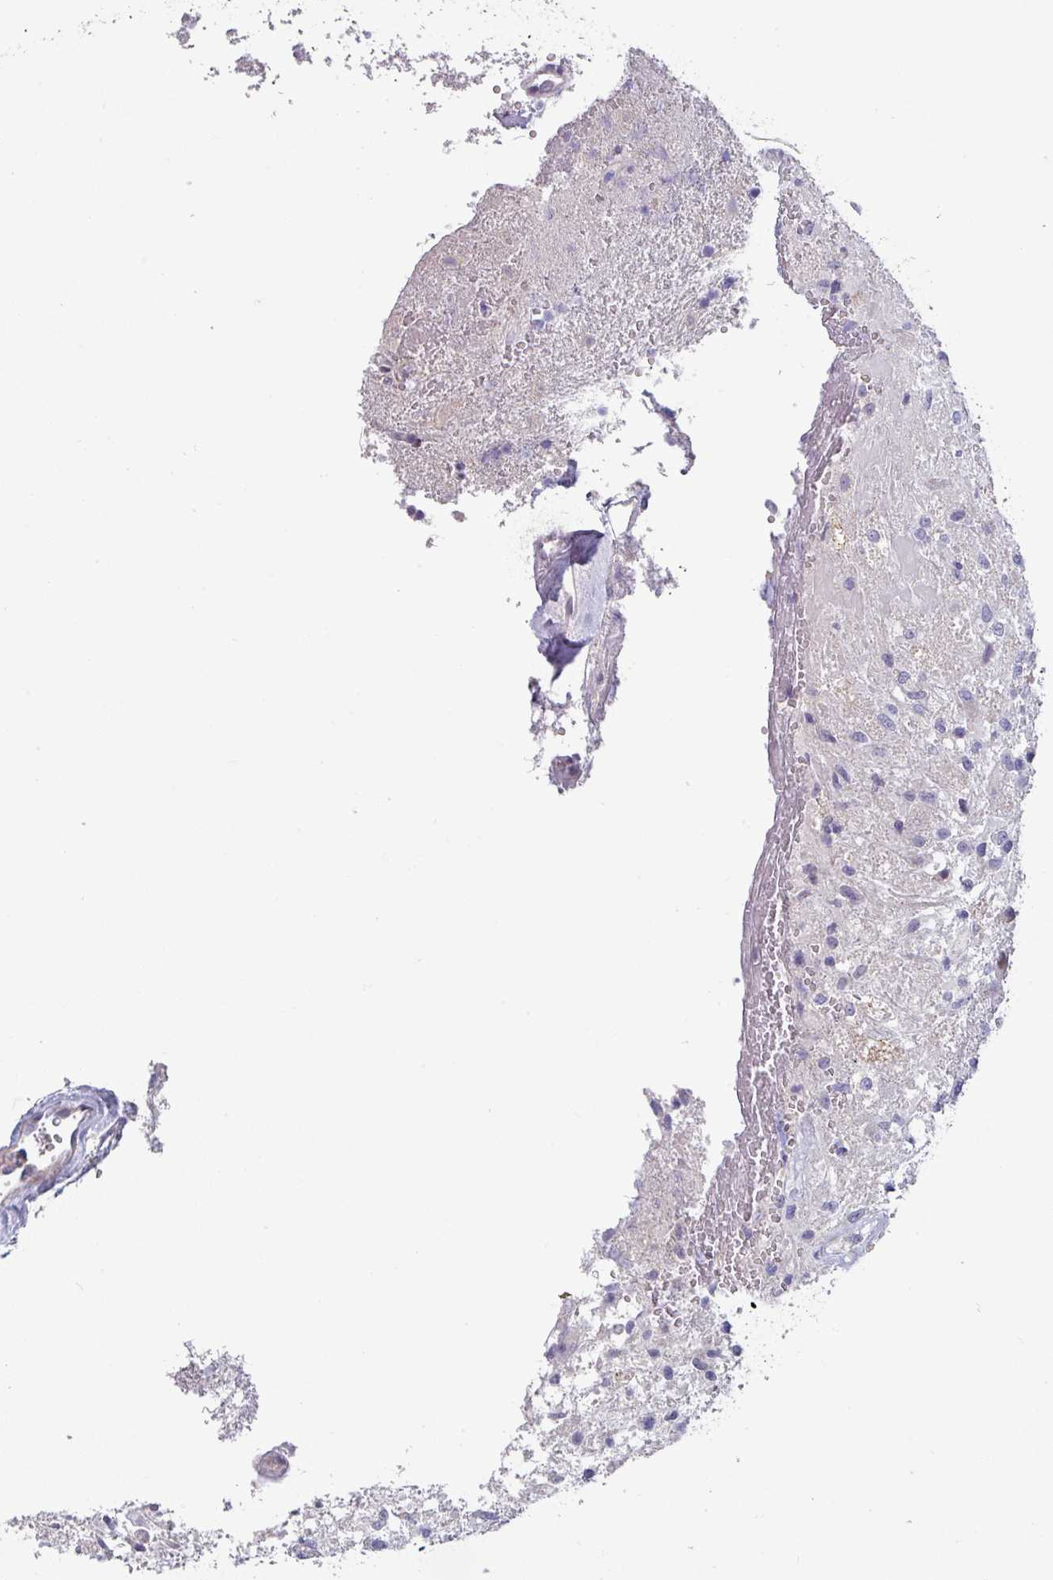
{"staining": {"intensity": "negative", "quantity": "none", "location": "none"}, "tissue": "glioma", "cell_type": "Tumor cells", "image_type": "cancer", "snomed": [{"axis": "morphology", "description": "Glioma, malignant, High grade"}, {"axis": "topography", "description": "Brain"}], "caption": "Tumor cells show no significant expression in malignant glioma (high-grade). (Brightfield microscopy of DAB immunohistochemistry at high magnification).", "gene": "KLHL3", "patient": {"sex": "male", "age": 56}}